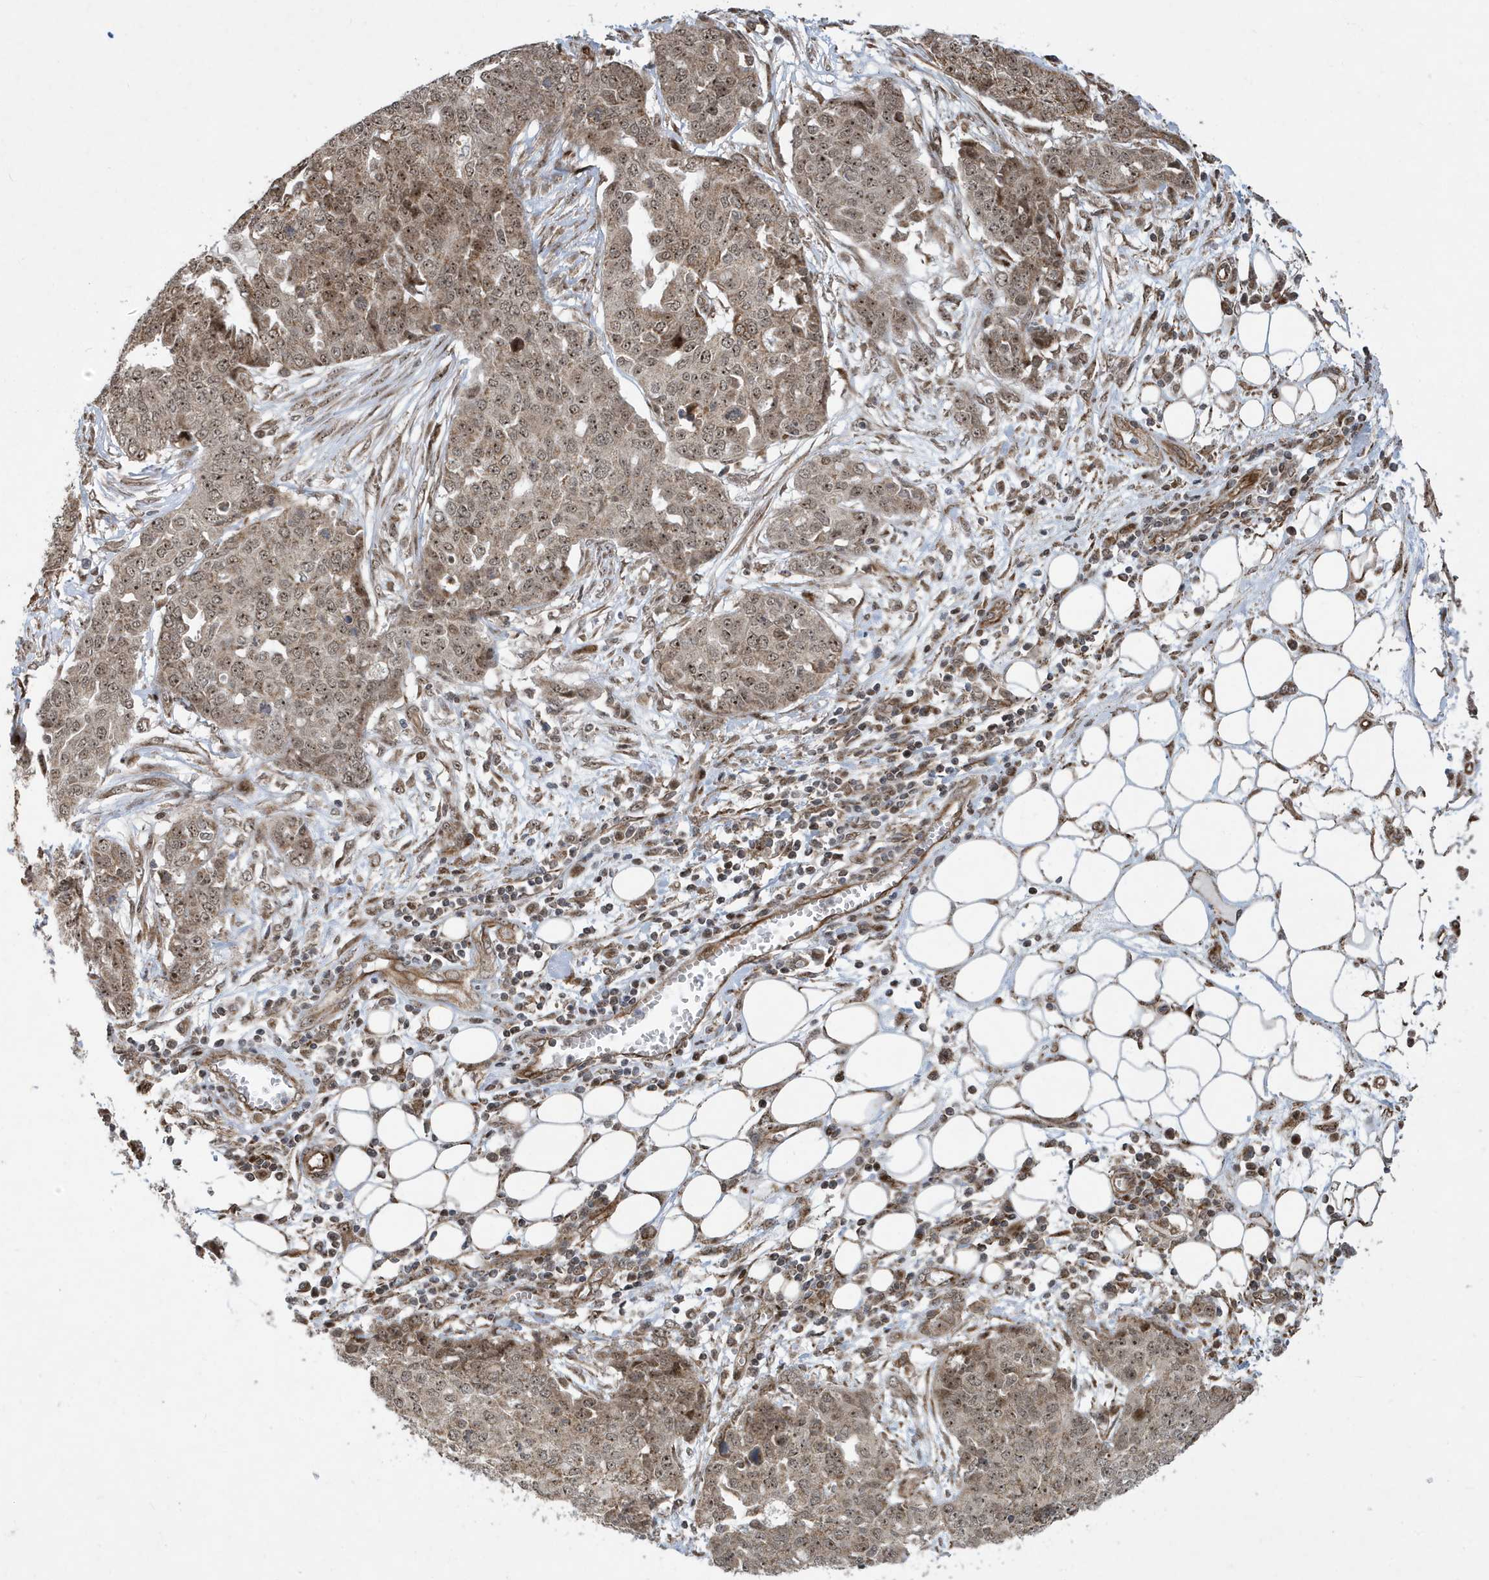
{"staining": {"intensity": "moderate", "quantity": ">75%", "location": "nuclear"}, "tissue": "ovarian cancer", "cell_type": "Tumor cells", "image_type": "cancer", "snomed": [{"axis": "morphology", "description": "Cystadenocarcinoma, serous, NOS"}, {"axis": "topography", "description": "Soft tissue"}, {"axis": "topography", "description": "Ovary"}], "caption": "Ovarian serous cystadenocarcinoma stained for a protein (brown) displays moderate nuclear positive staining in about >75% of tumor cells.", "gene": "FAM9B", "patient": {"sex": "female", "age": 57}}